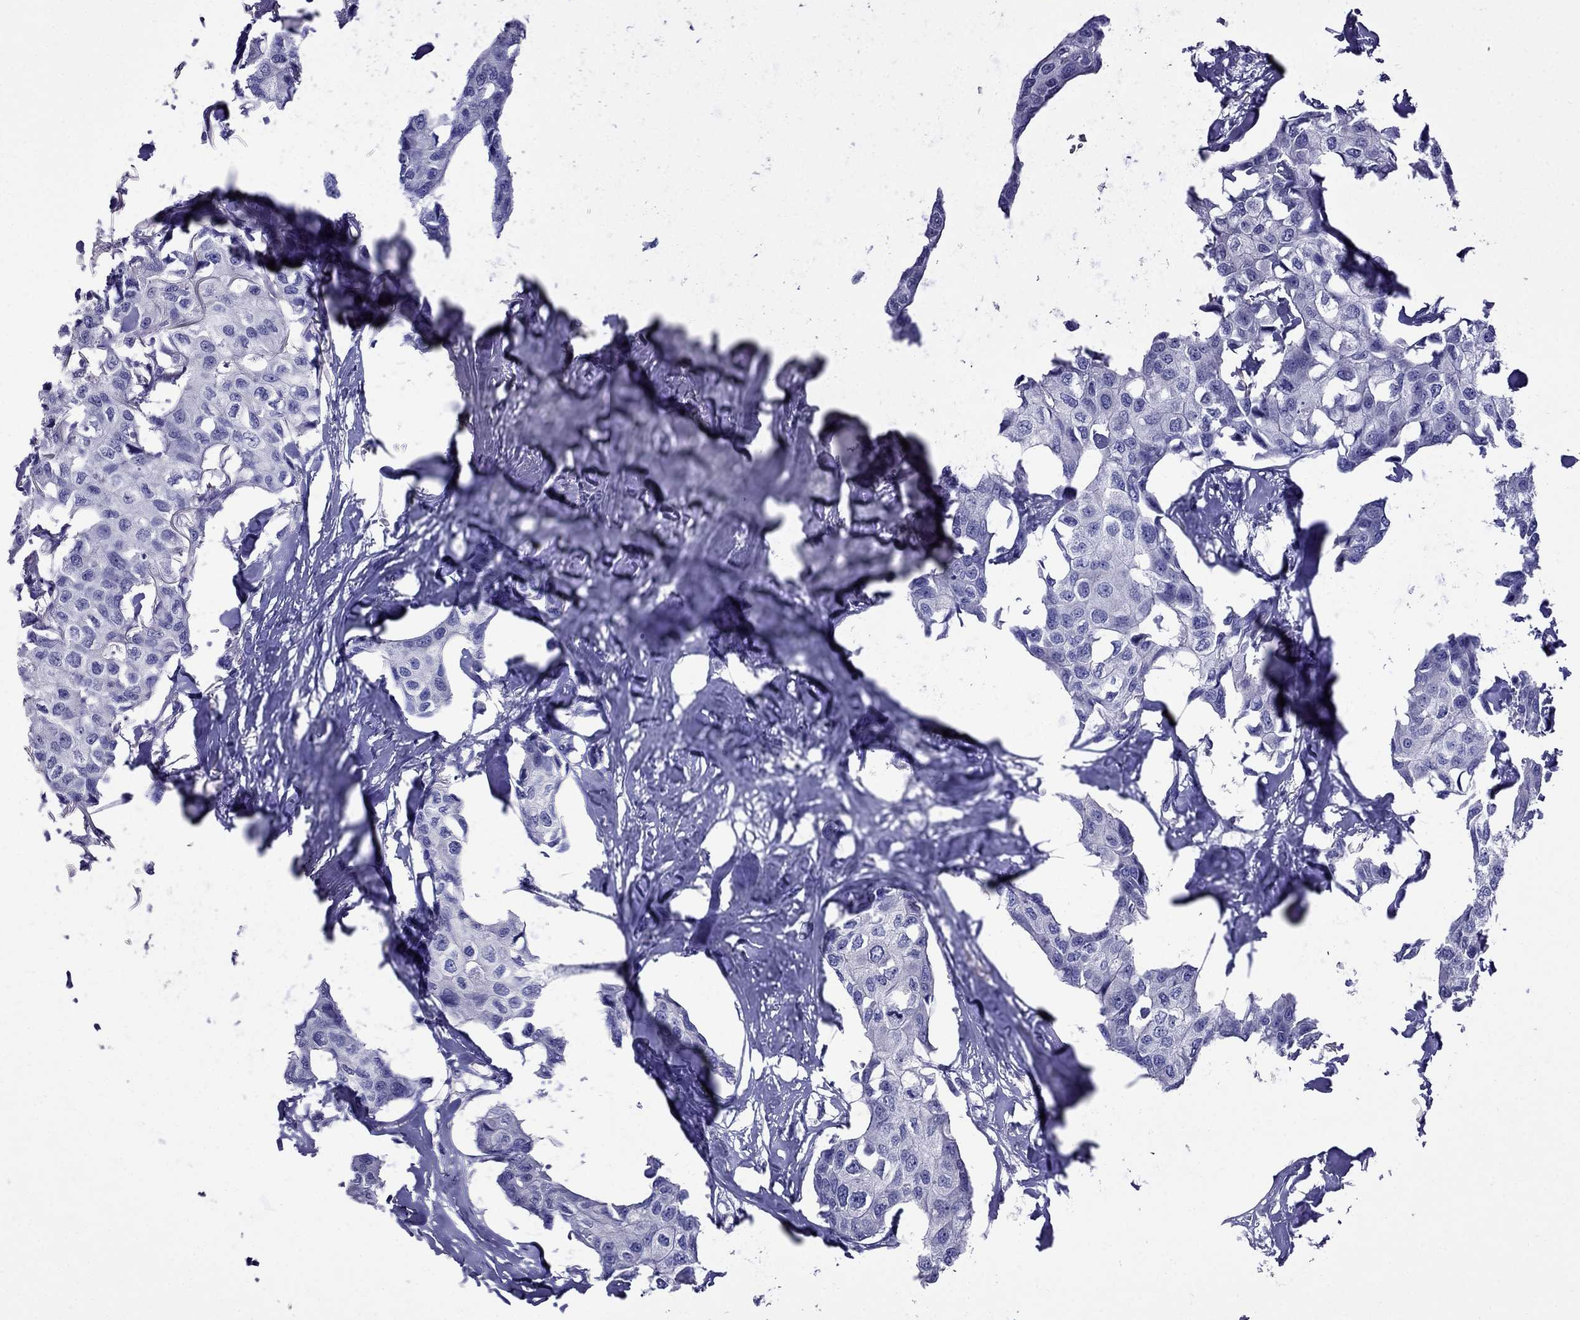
{"staining": {"intensity": "negative", "quantity": "none", "location": "none"}, "tissue": "breast cancer", "cell_type": "Tumor cells", "image_type": "cancer", "snomed": [{"axis": "morphology", "description": "Duct carcinoma"}, {"axis": "topography", "description": "Breast"}], "caption": "Micrograph shows no significant protein expression in tumor cells of breast cancer.", "gene": "OXCT2", "patient": {"sex": "female", "age": 80}}